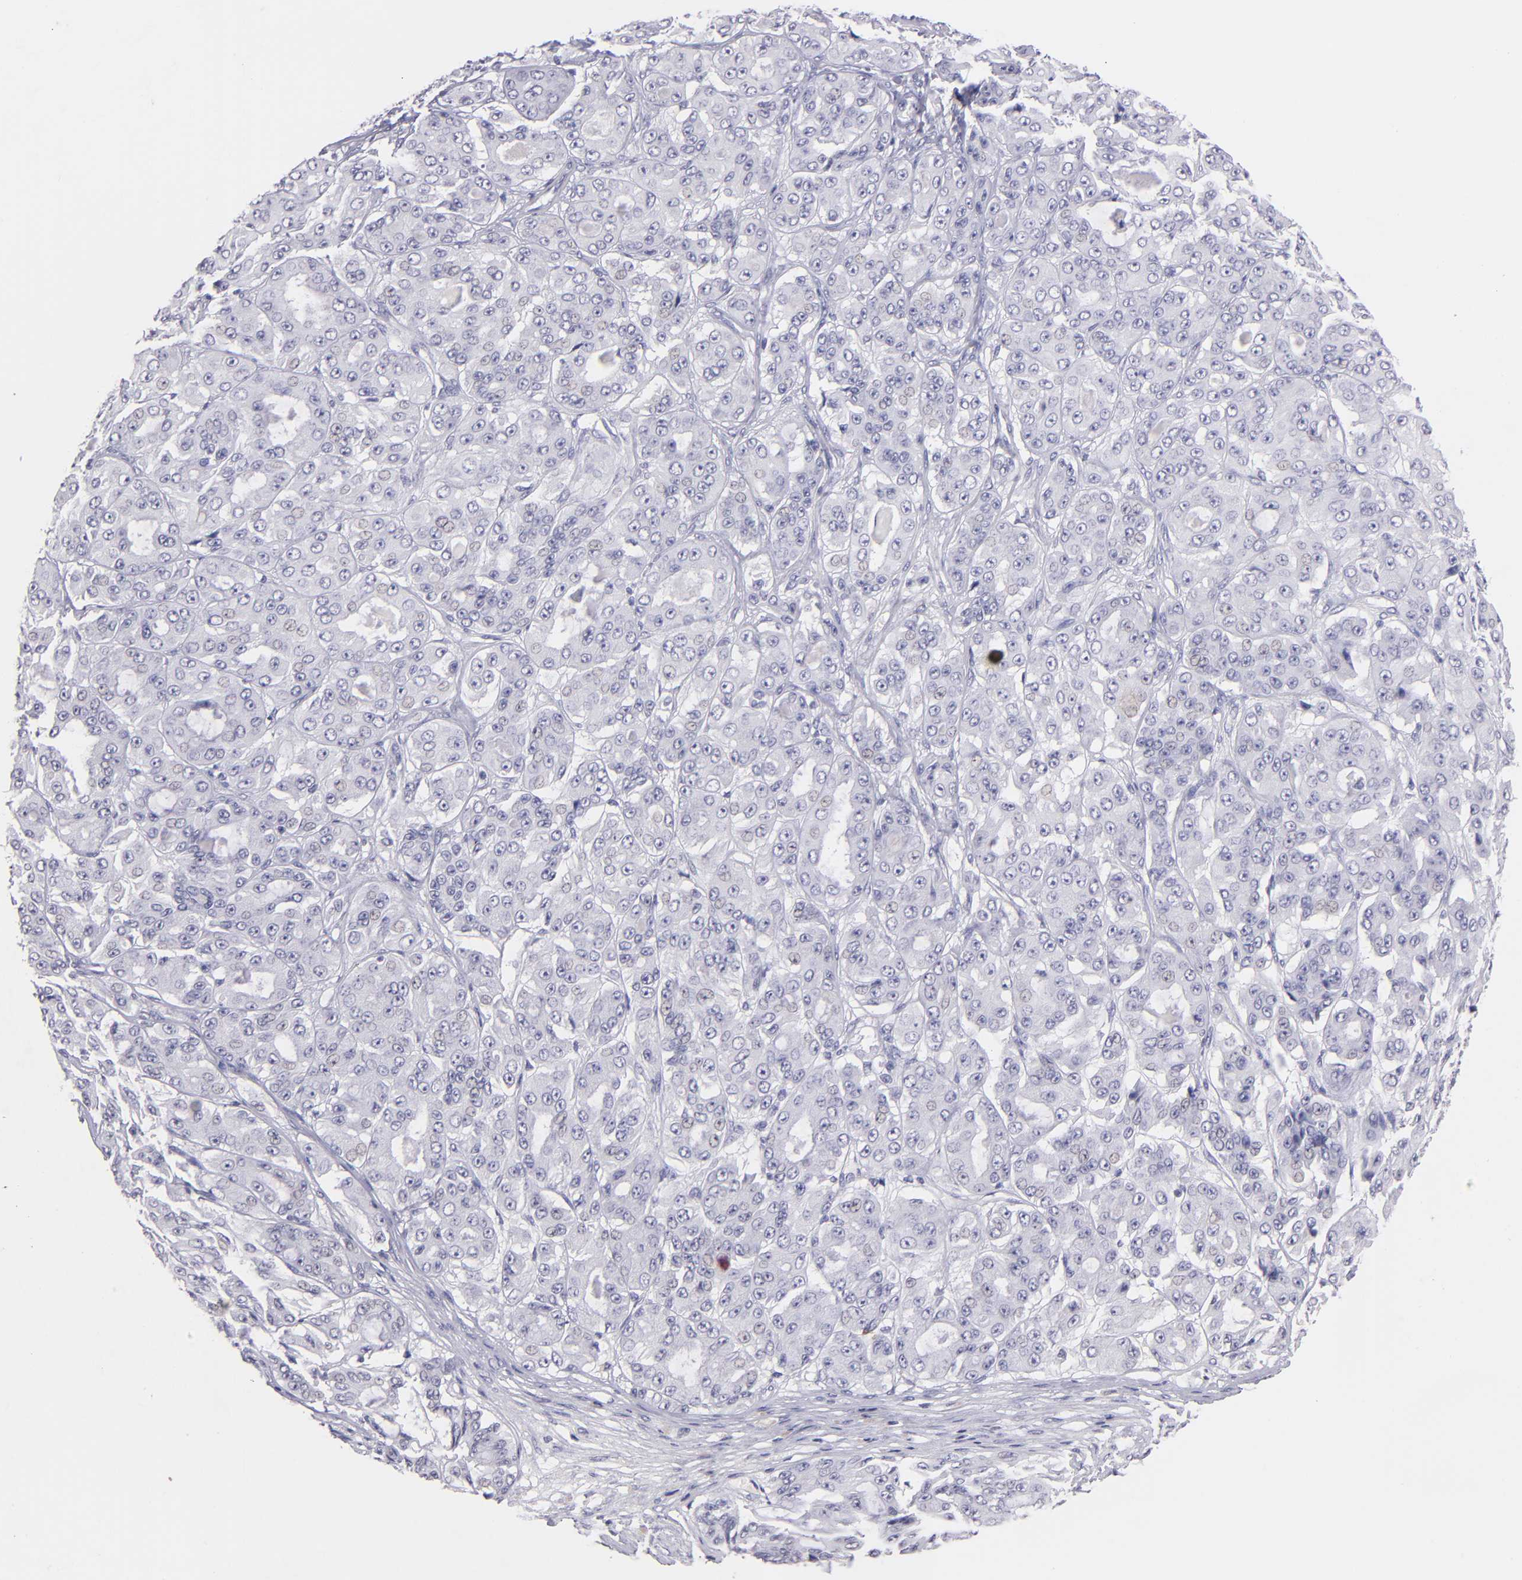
{"staining": {"intensity": "negative", "quantity": "none", "location": "none"}, "tissue": "ovarian cancer", "cell_type": "Tumor cells", "image_type": "cancer", "snomed": [{"axis": "morphology", "description": "Carcinoma, endometroid"}, {"axis": "topography", "description": "Ovary"}], "caption": "This is a image of immunohistochemistry (IHC) staining of ovarian cancer, which shows no expression in tumor cells.", "gene": "IL2RA", "patient": {"sex": "female", "age": 61}}